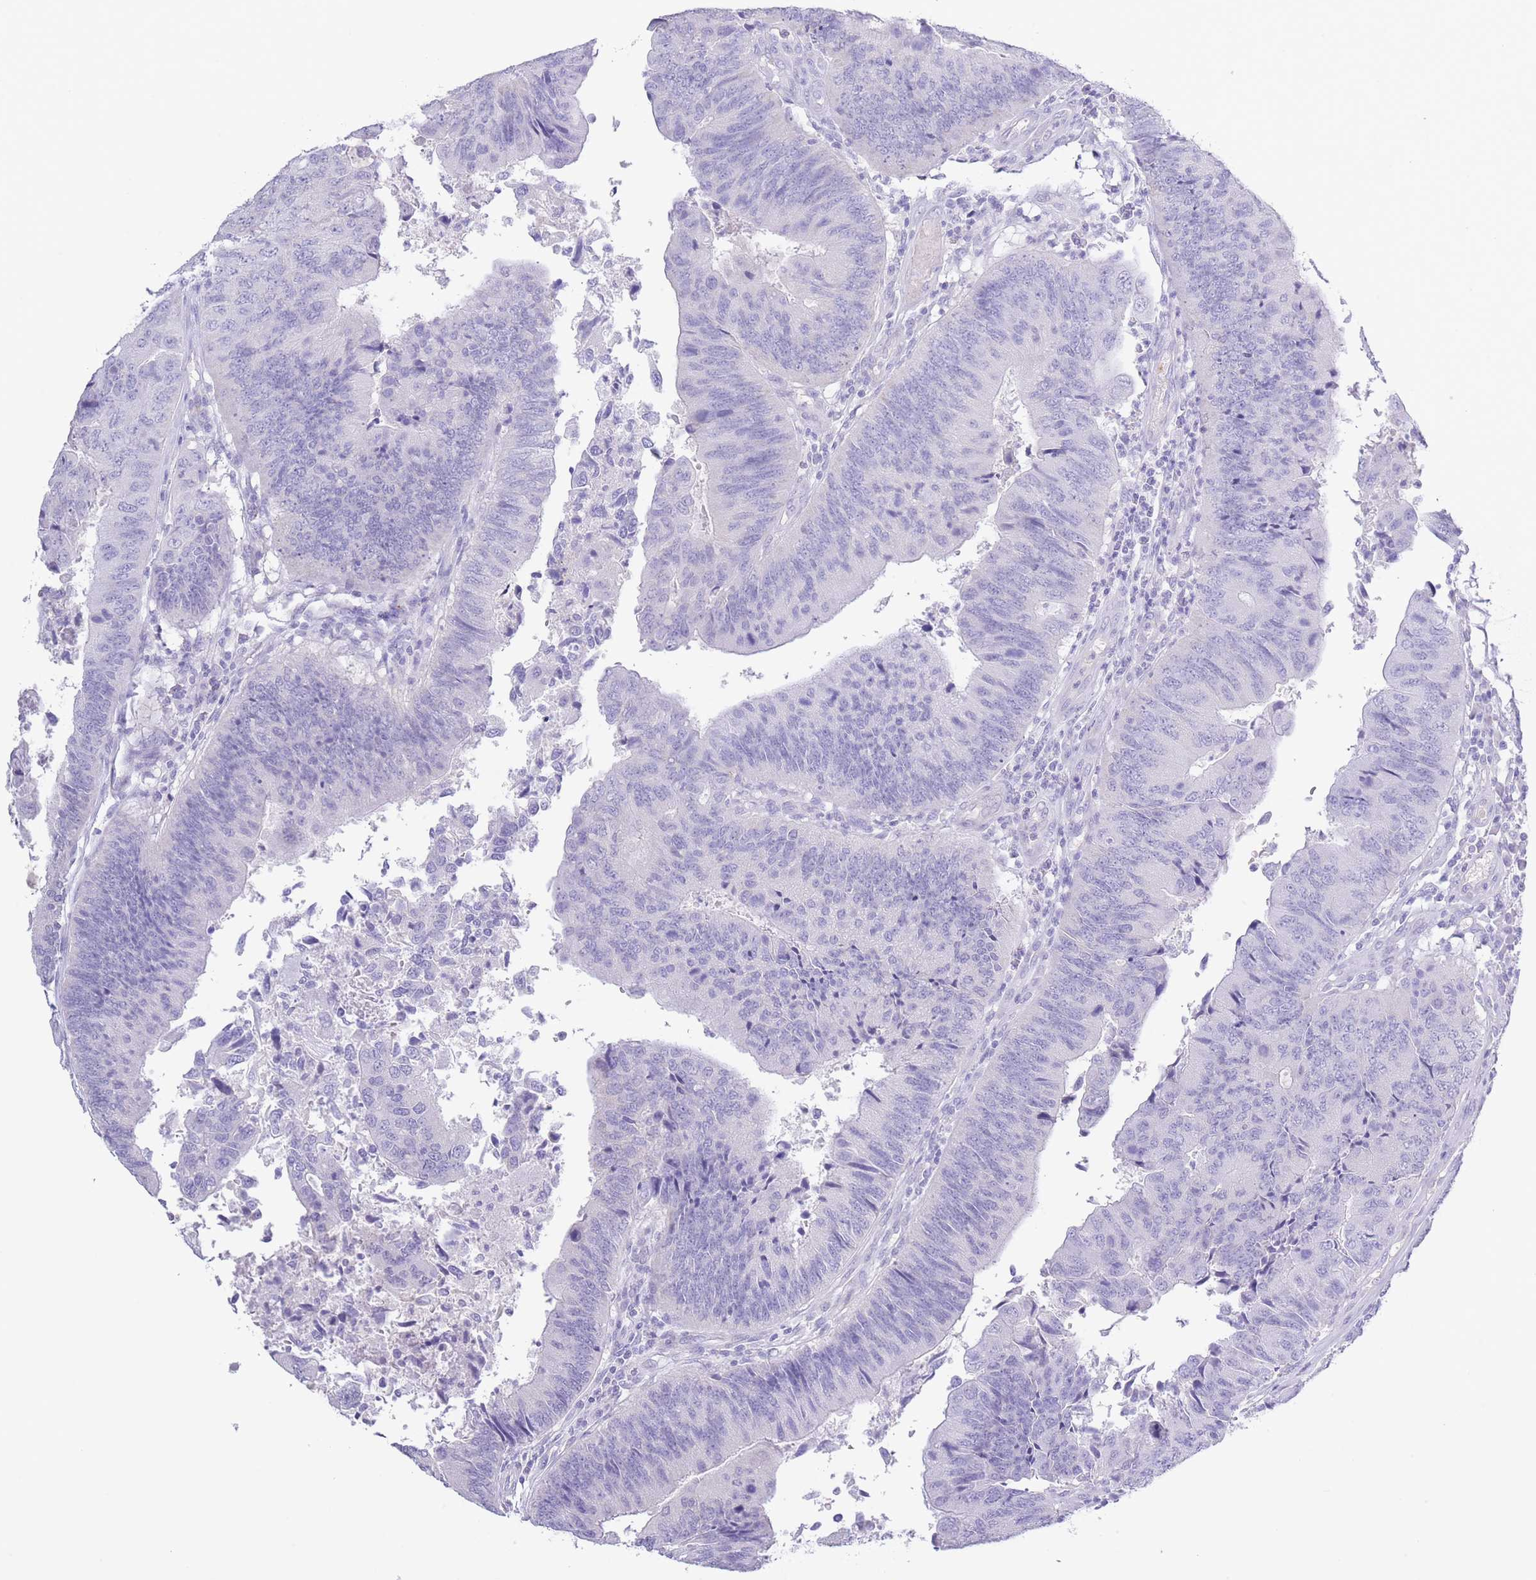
{"staining": {"intensity": "negative", "quantity": "none", "location": "none"}, "tissue": "colorectal cancer", "cell_type": "Tumor cells", "image_type": "cancer", "snomed": [{"axis": "morphology", "description": "Adenocarcinoma, NOS"}, {"axis": "topography", "description": "Colon"}], "caption": "Micrograph shows no significant protein staining in tumor cells of adenocarcinoma (colorectal).", "gene": "PKLR", "patient": {"sex": "female", "age": 67}}